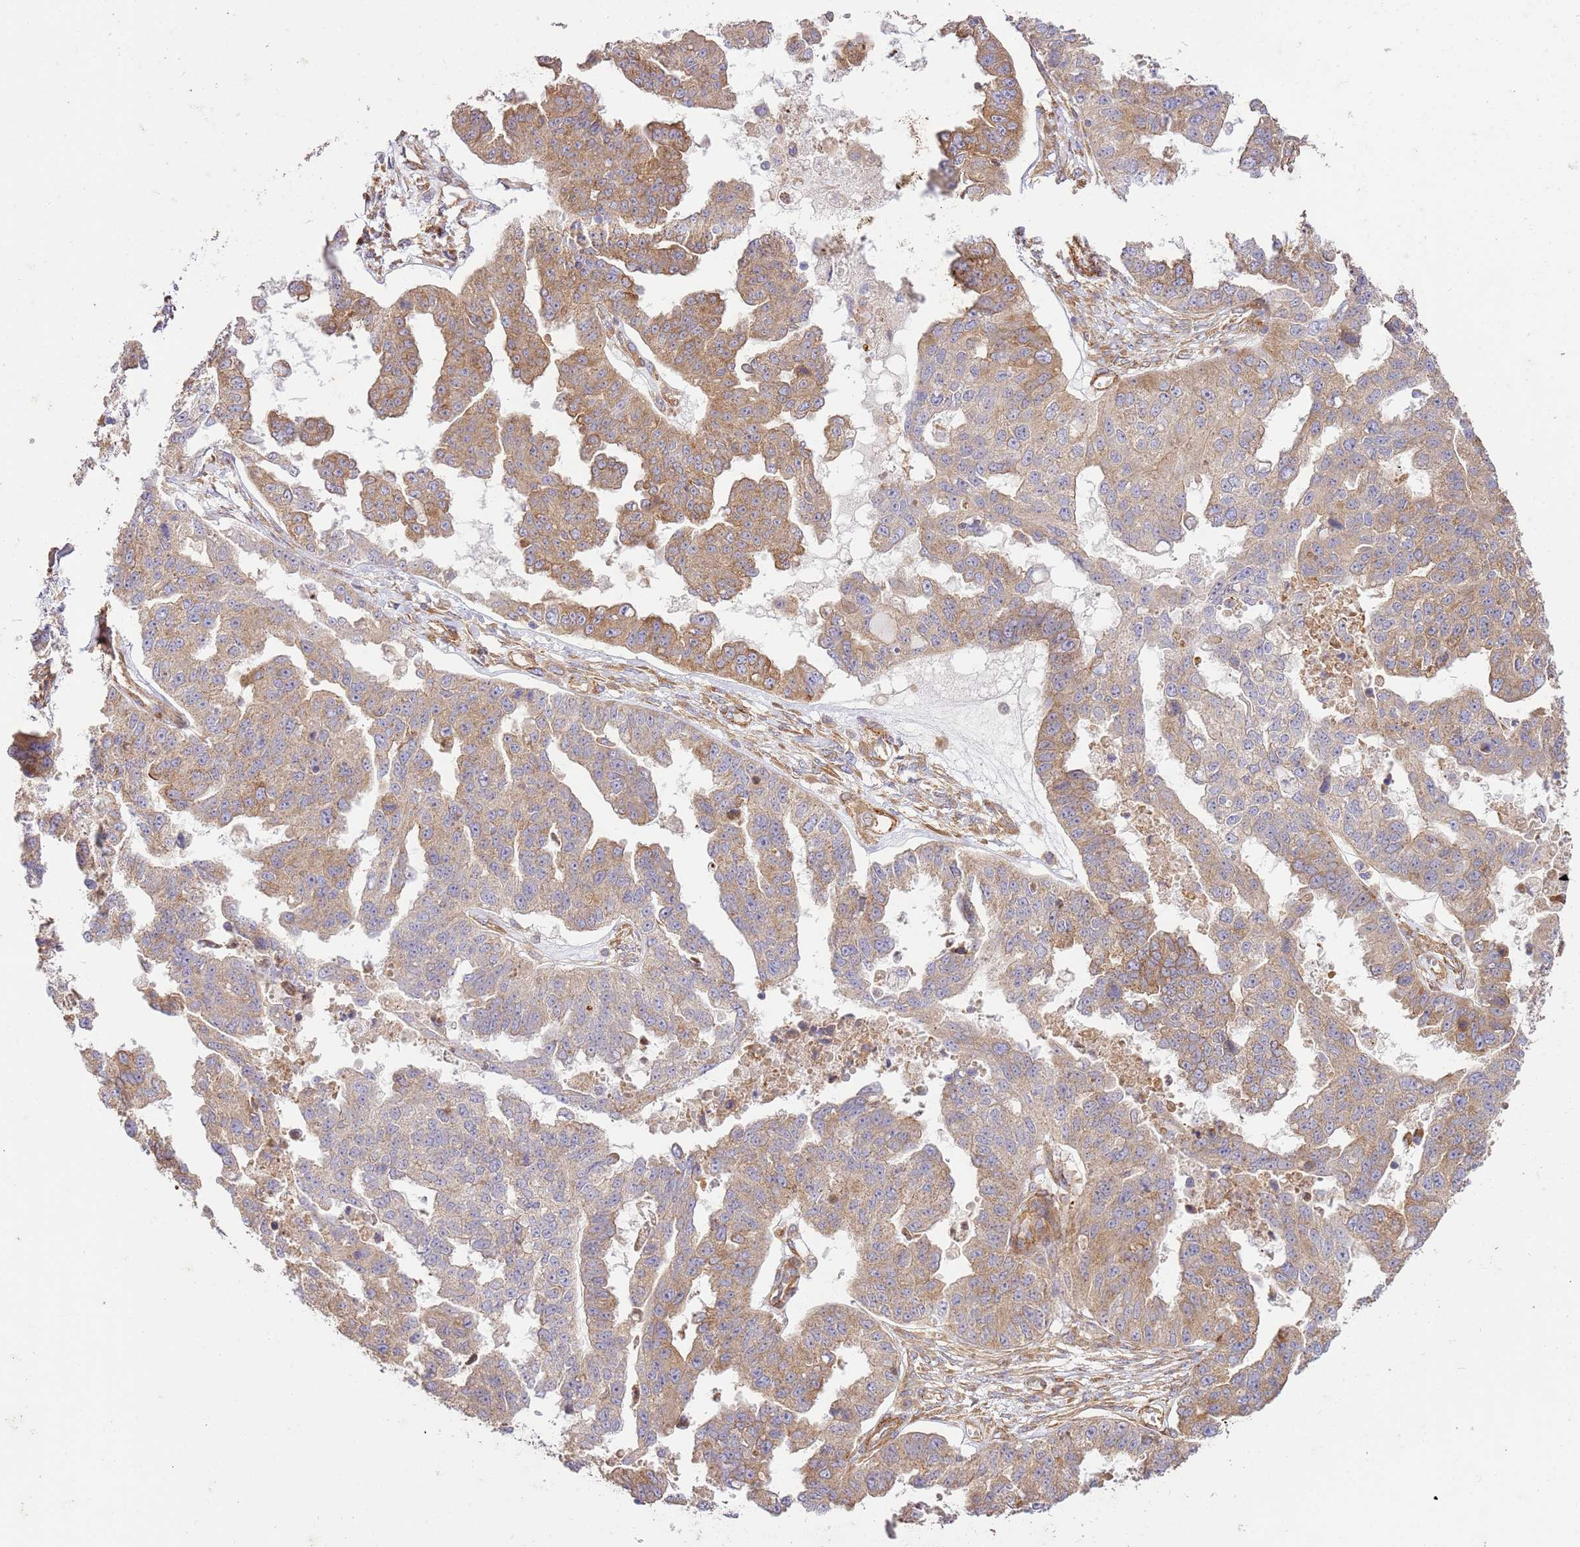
{"staining": {"intensity": "moderate", "quantity": ">75%", "location": "cytoplasmic/membranous"}, "tissue": "ovarian cancer", "cell_type": "Tumor cells", "image_type": "cancer", "snomed": [{"axis": "morphology", "description": "Cystadenocarcinoma, serous, NOS"}, {"axis": "topography", "description": "Ovary"}], "caption": "Protein analysis of ovarian cancer (serous cystadenocarcinoma) tissue demonstrates moderate cytoplasmic/membranous staining in approximately >75% of tumor cells. The protein of interest is stained brown, and the nuclei are stained in blue (DAB (3,3'-diaminobenzidine) IHC with brightfield microscopy, high magnification).", "gene": "ZBTB39", "patient": {"sex": "female", "age": 58}}